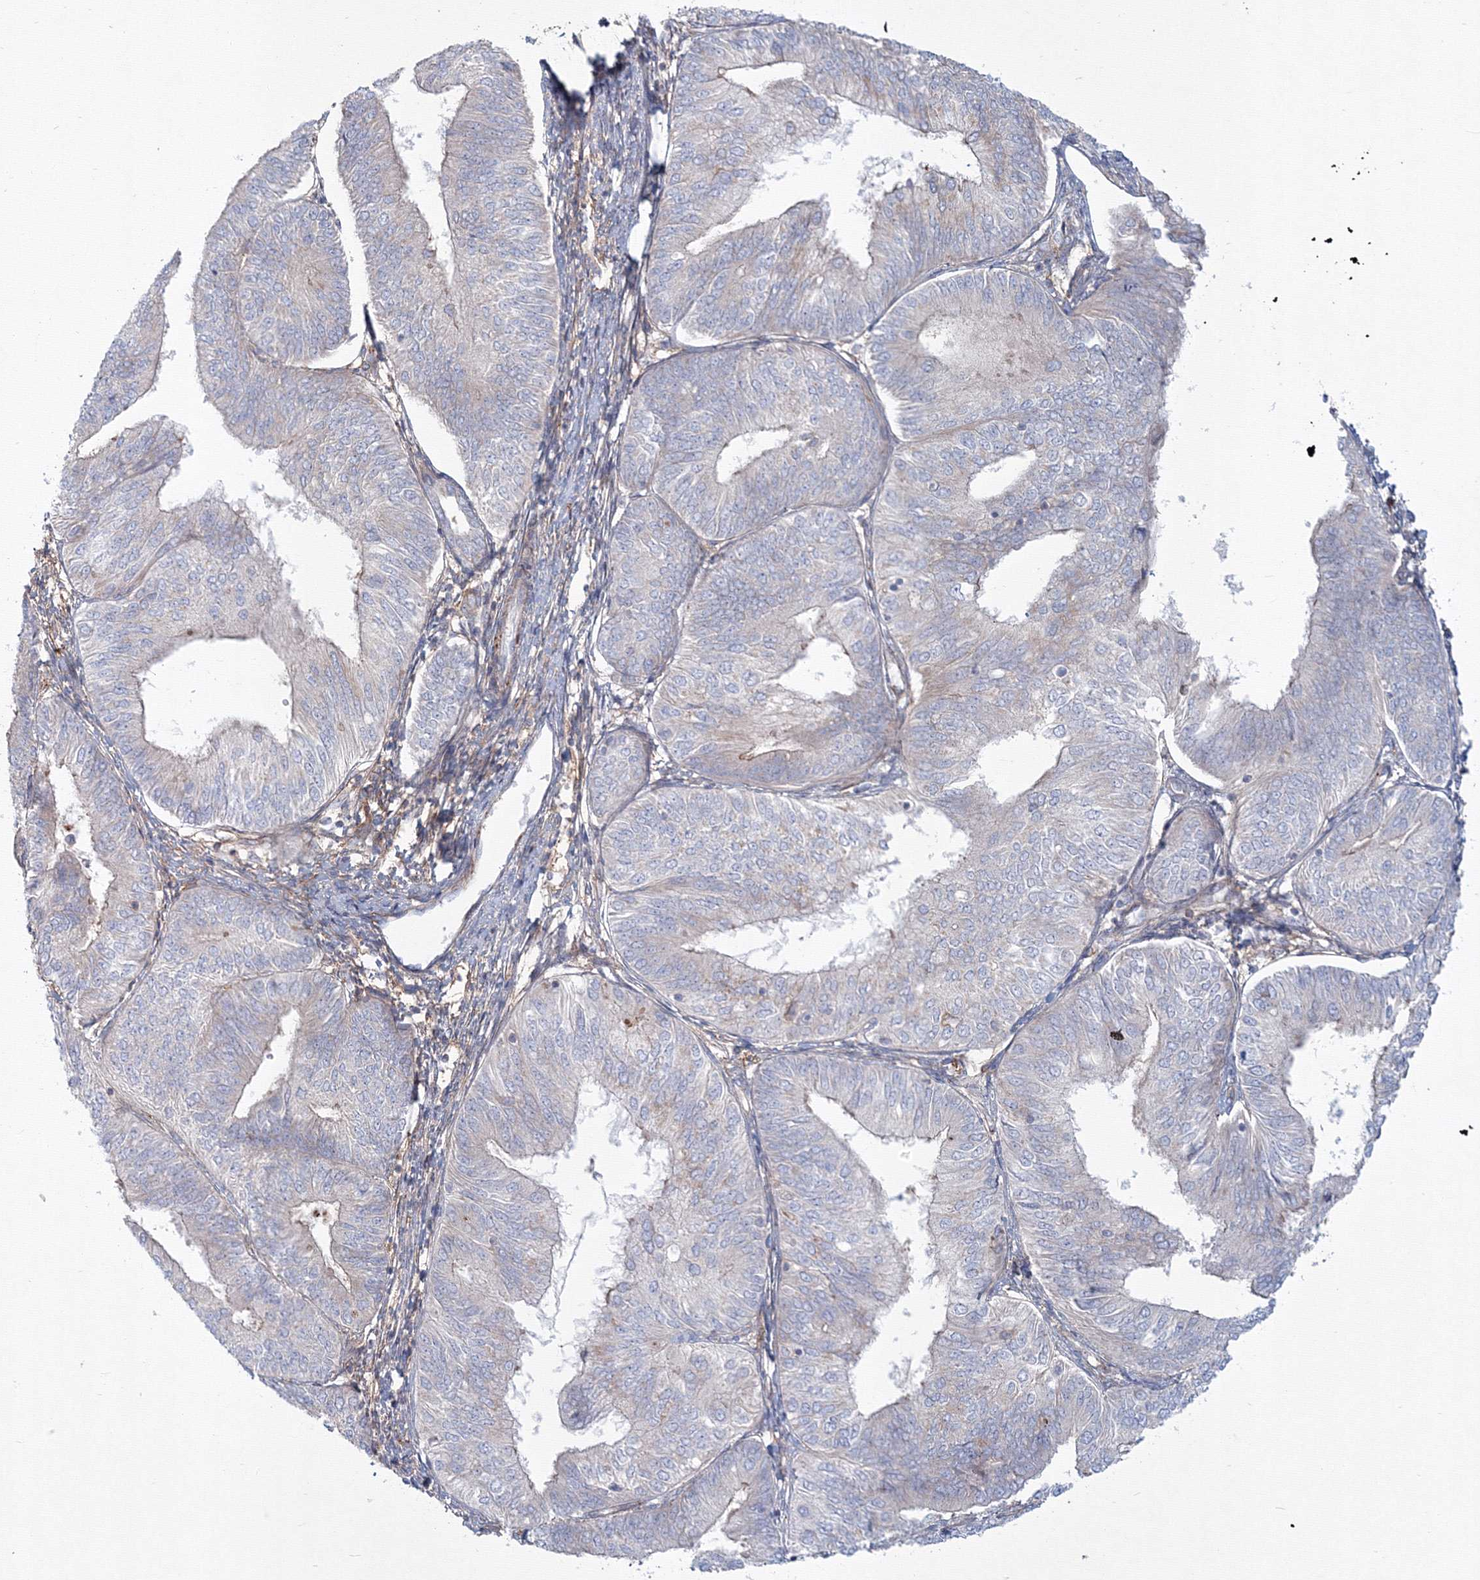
{"staining": {"intensity": "negative", "quantity": "none", "location": "none"}, "tissue": "endometrial cancer", "cell_type": "Tumor cells", "image_type": "cancer", "snomed": [{"axis": "morphology", "description": "Adenocarcinoma, NOS"}, {"axis": "topography", "description": "Endometrium"}], "caption": "A high-resolution photomicrograph shows IHC staining of adenocarcinoma (endometrial), which reveals no significant staining in tumor cells.", "gene": "SH3PXD2A", "patient": {"sex": "female", "age": 58}}